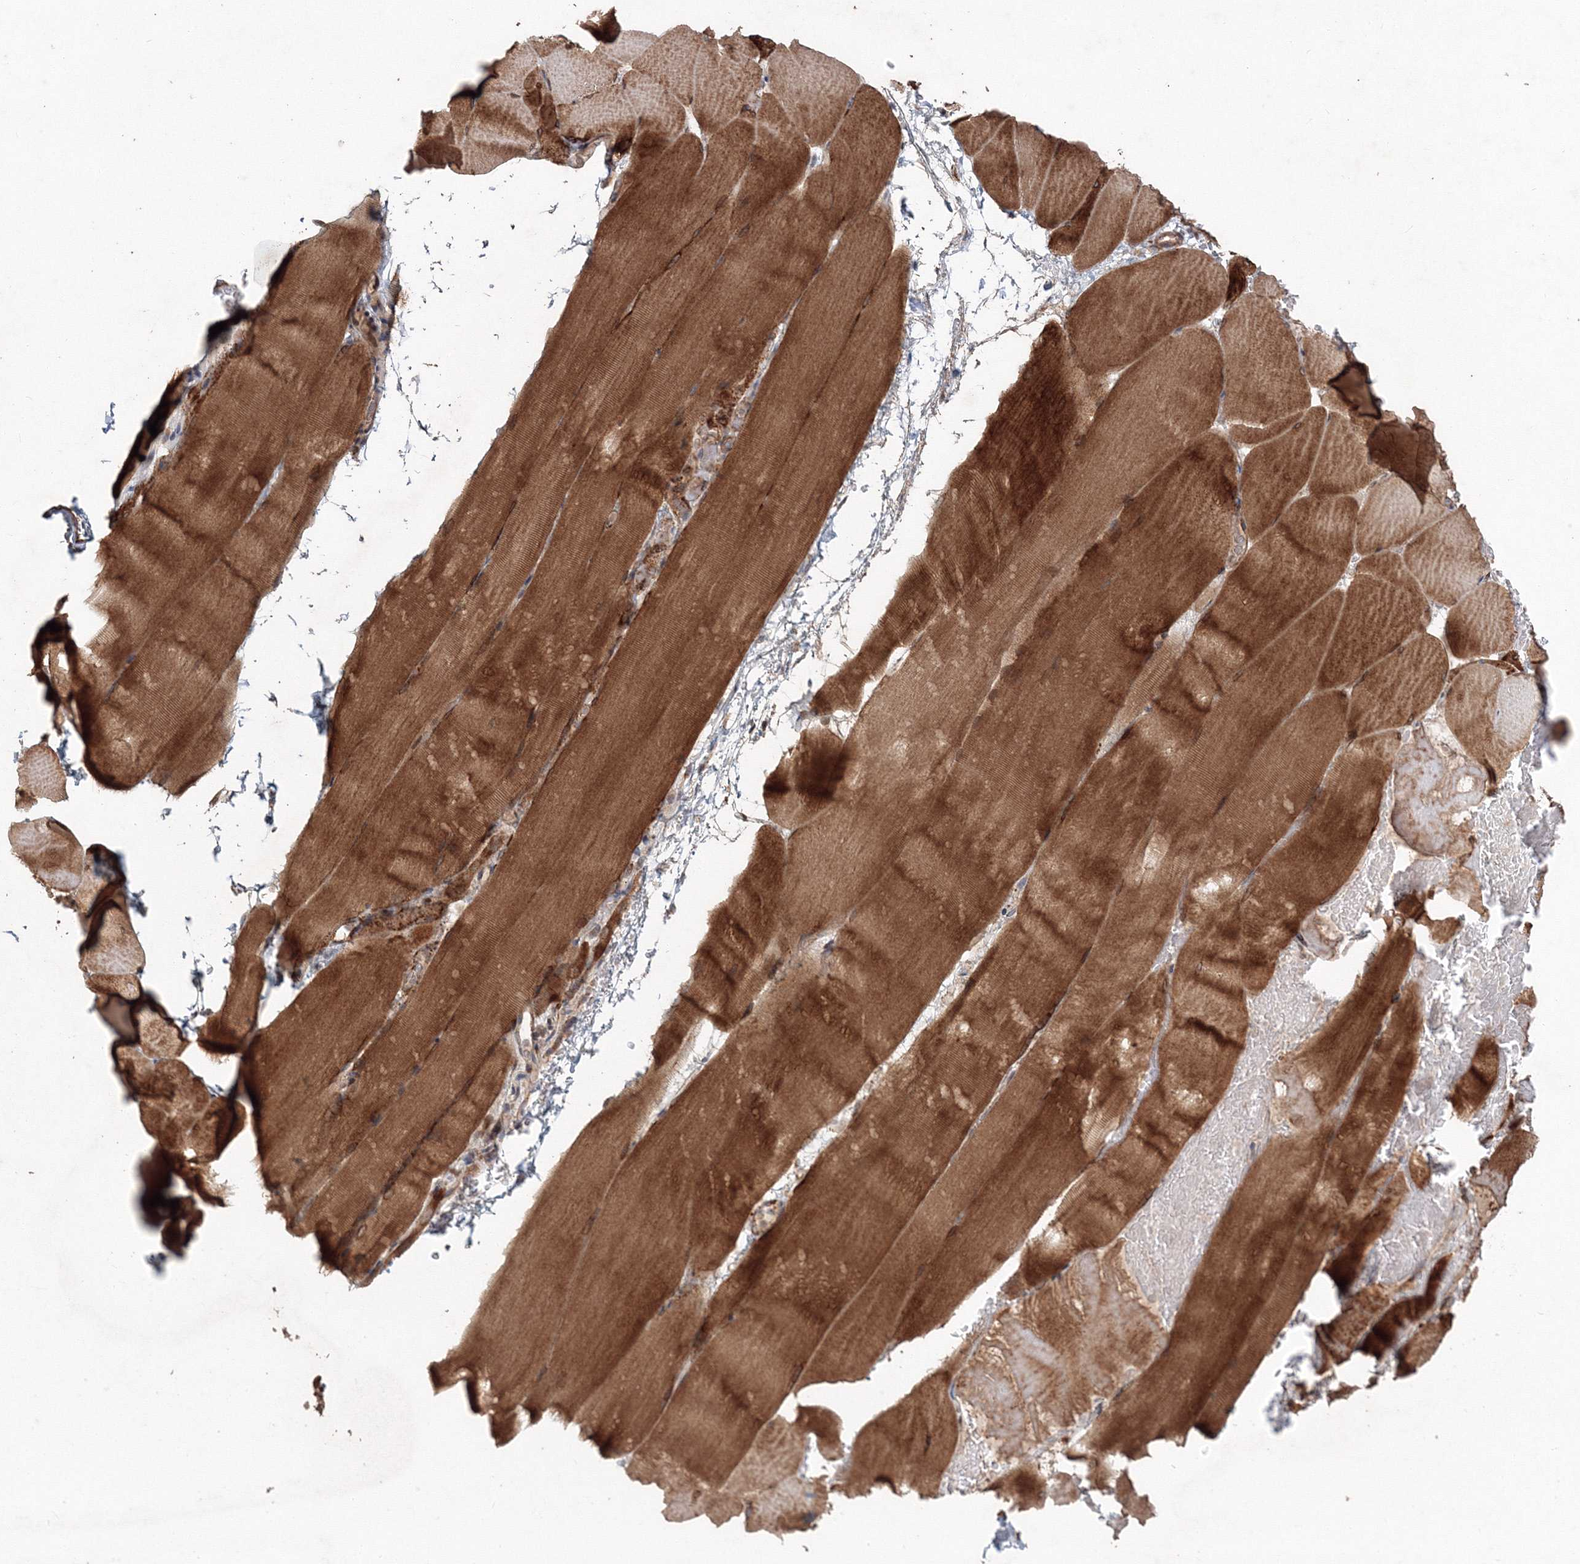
{"staining": {"intensity": "strong", "quantity": ">75%", "location": "cytoplasmic/membranous"}, "tissue": "skeletal muscle", "cell_type": "Myocytes", "image_type": "normal", "snomed": [{"axis": "morphology", "description": "Normal tissue, NOS"}, {"axis": "topography", "description": "Skeletal muscle"}, {"axis": "topography", "description": "Parathyroid gland"}], "caption": "A brown stain shows strong cytoplasmic/membranous positivity of a protein in myocytes of normal skeletal muscle.", "gene": "ANAPC16", "patient": {"sex": "female", "age": 37}}